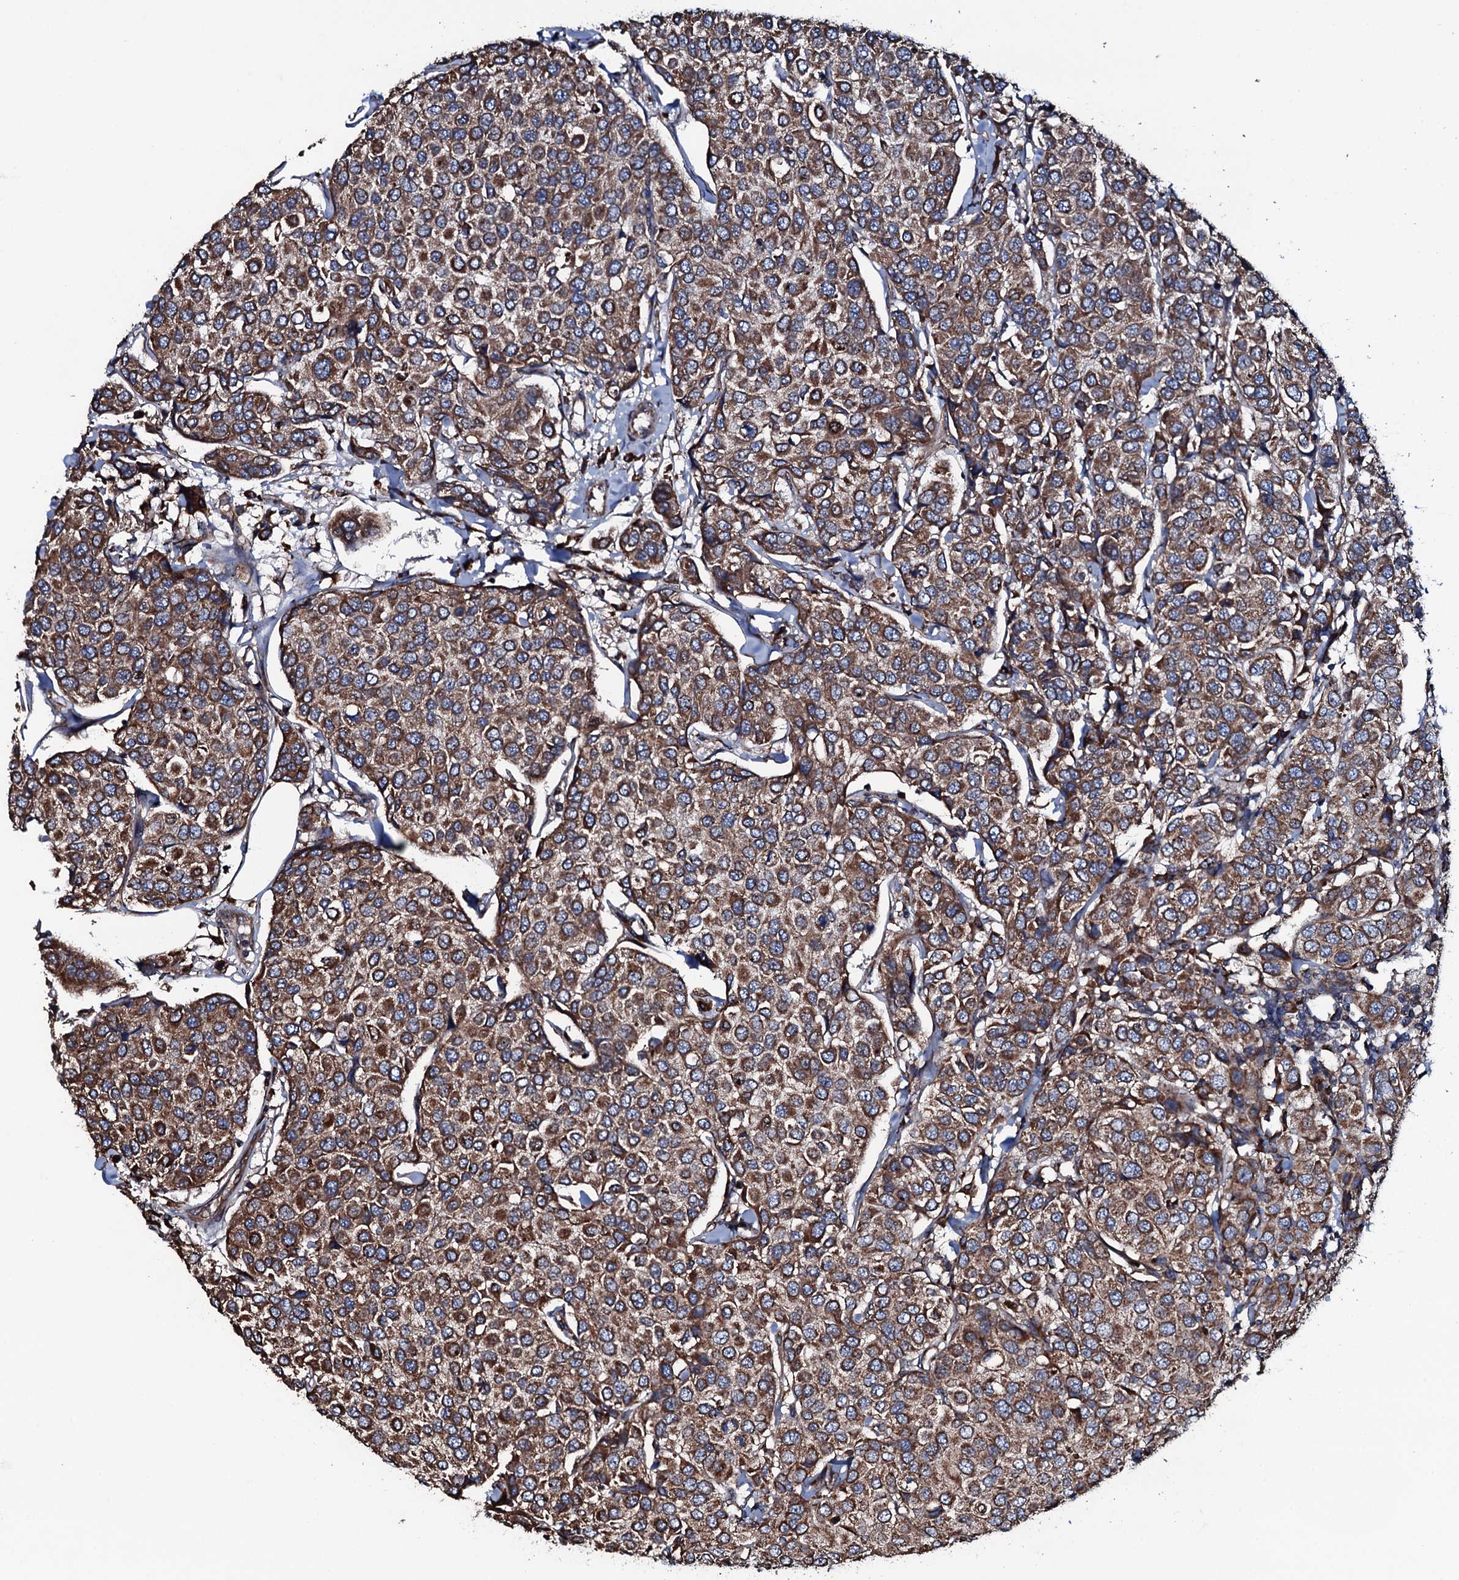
{"staining": {"intensity": "strong", "quantity": ">75%", "location": "cytoplasmic/membranous"}, "tissue": "breast cancer", "cell_type": "Tumor cells", "image_type": "cancer", "snomed": [{"axis": "morphology", "description": "Duct carcinoma"}, {"axis": "topography", "description": "Breast"}], "caption": "Immunohistochemical staining of human breast cancer (infiltrating ductal carcinoma) exhibits high levels of strong cytoplasmic/membranous protein expression in about >75% of tumor cells.", "gene": "RAB12", "patient": {"sex": "female", "age": 55}}